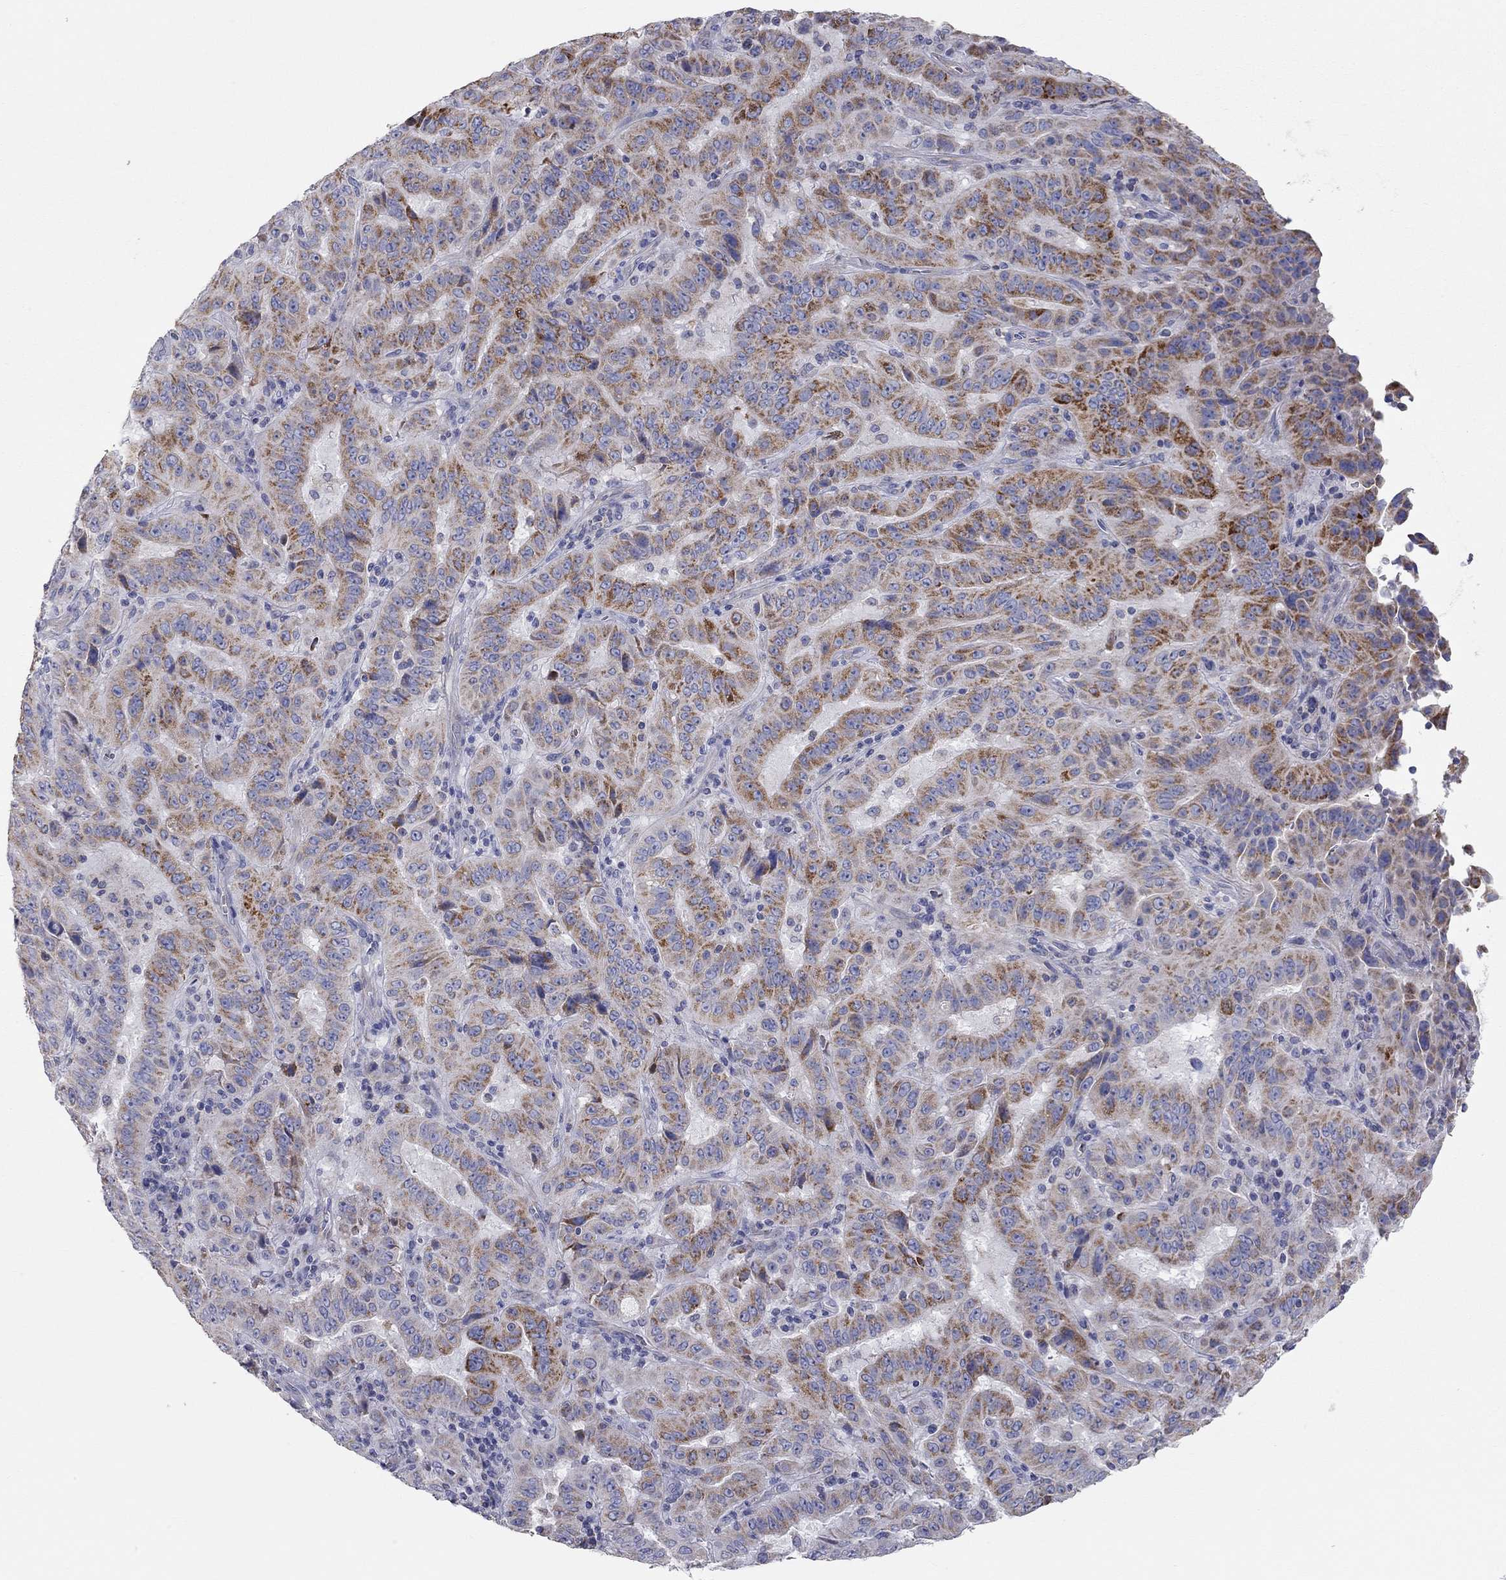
{"staining": {"intensity": "strong", "quantity": "25%-75%", "location": "cytoplasmic/membranous"}, "tissue": "pancreatic cancer", "cell_type": "Tumor cells", "image_type": "cancer", "snomed": [{"axis": "morphology", "description": "Adenocarcinoma, NOS"}, {"axis": "topography", "description": "Pancreas"}], "caption": "Protein expression analysis of adenocarcinoma (pancreatic) shows strong cytoplasmic/membranous expression in approximately 25%-75% of tumor cells.", "gene": "RCAN1", "patient": {"sex": "male", "age": 63}}